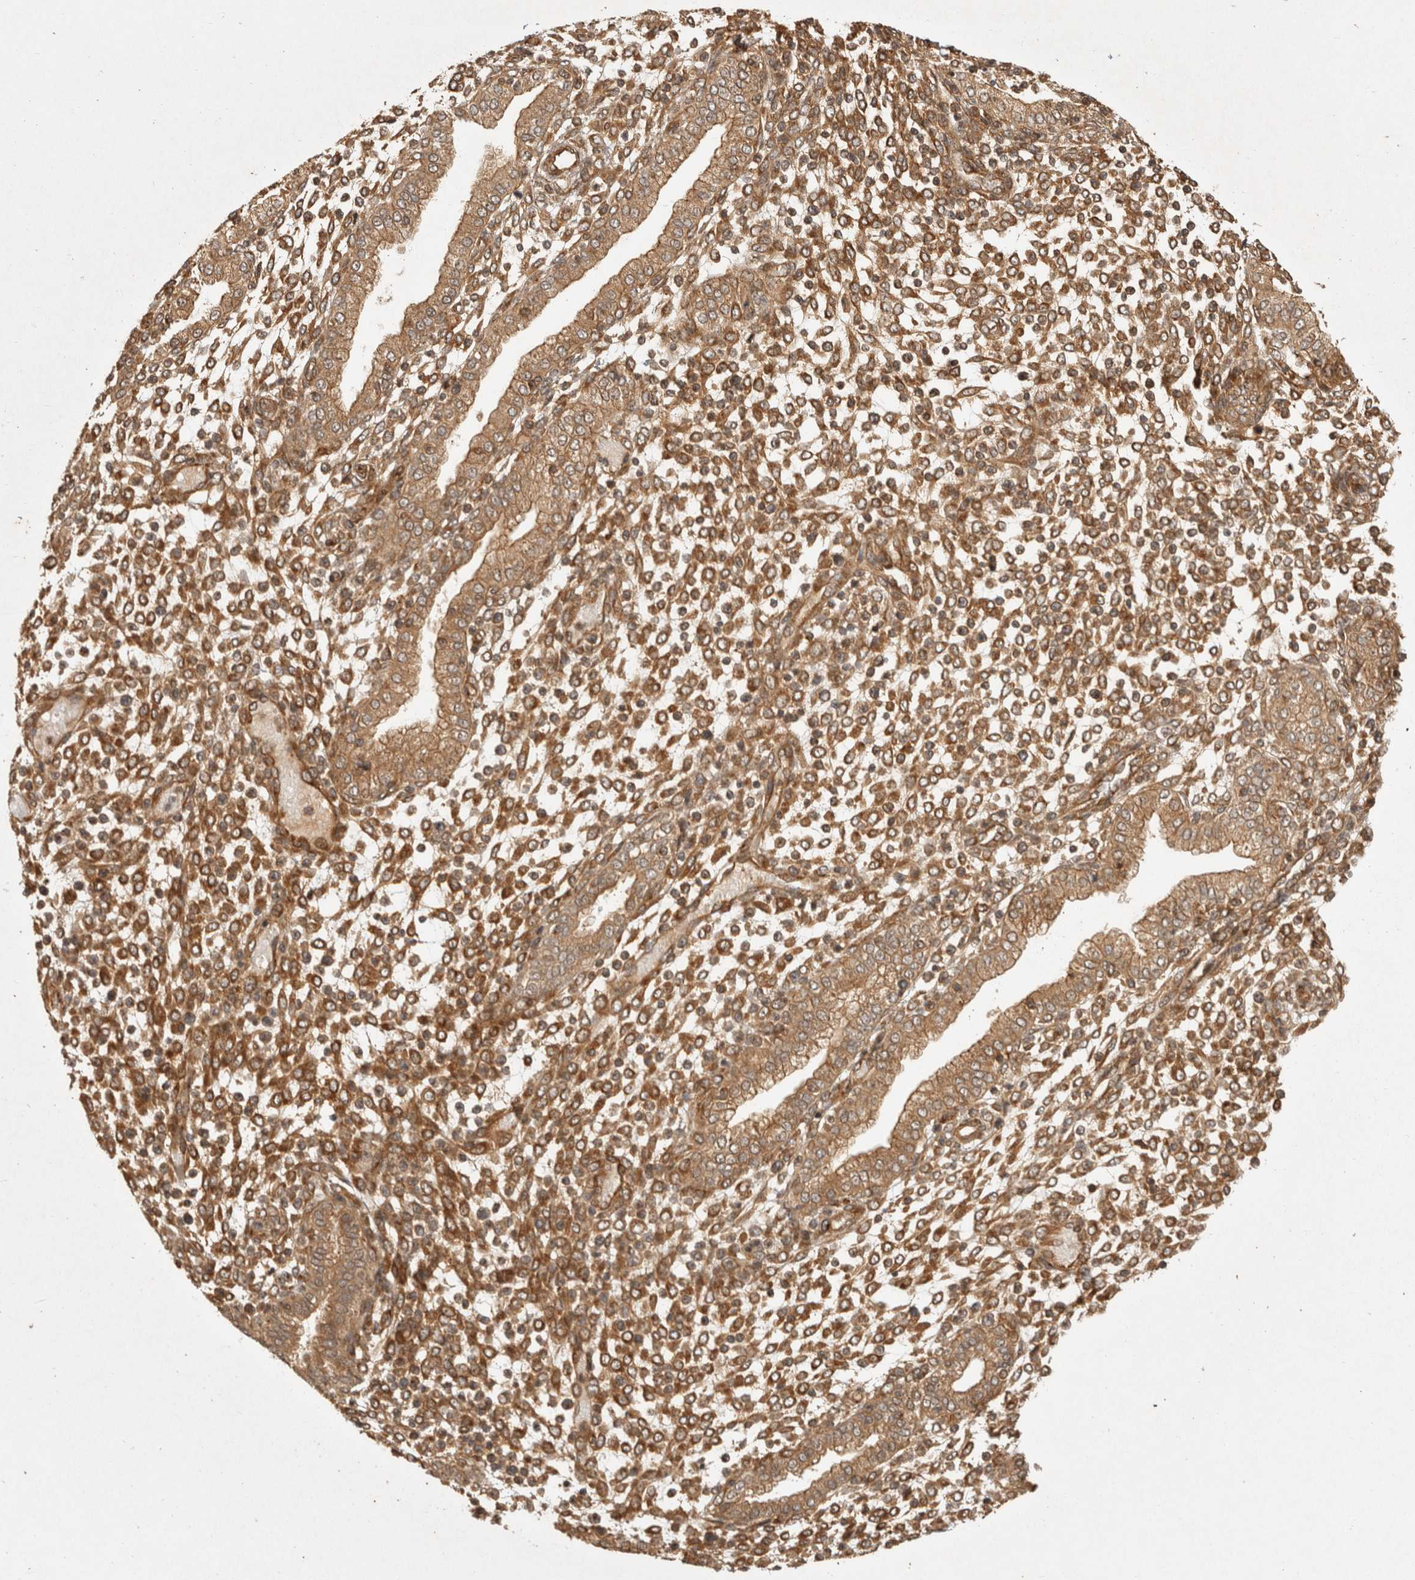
{"staining": {"intensity": "moderate", "quantity": "25%-75%", "location": "cytoplasmic/membranous"}, "tissue": "endometrium", "cell_type": "Cells in endometrial stroma", "image_type": "normal", "snomed": [{"axis": "morphology", "description": "Normal tissue, NOS"}, {"axis": "topography", "description": "Endometrium"}], "caption": "DAB (3,3'-diaminobenzidine) immunohistochemical staining of normal human endometrium displays moderate cytoplasmic/membranous protein expression in about 25%-75% of cells in endometrial stroma. (Stains: DAB (3,3'-diaminobenzidine) in brown, nuclei in blue, Microscopy: brightfield microscopy at high magnification).", "gene": "CAMSAP2", "patient": {"sex": "female", "age": 53}}